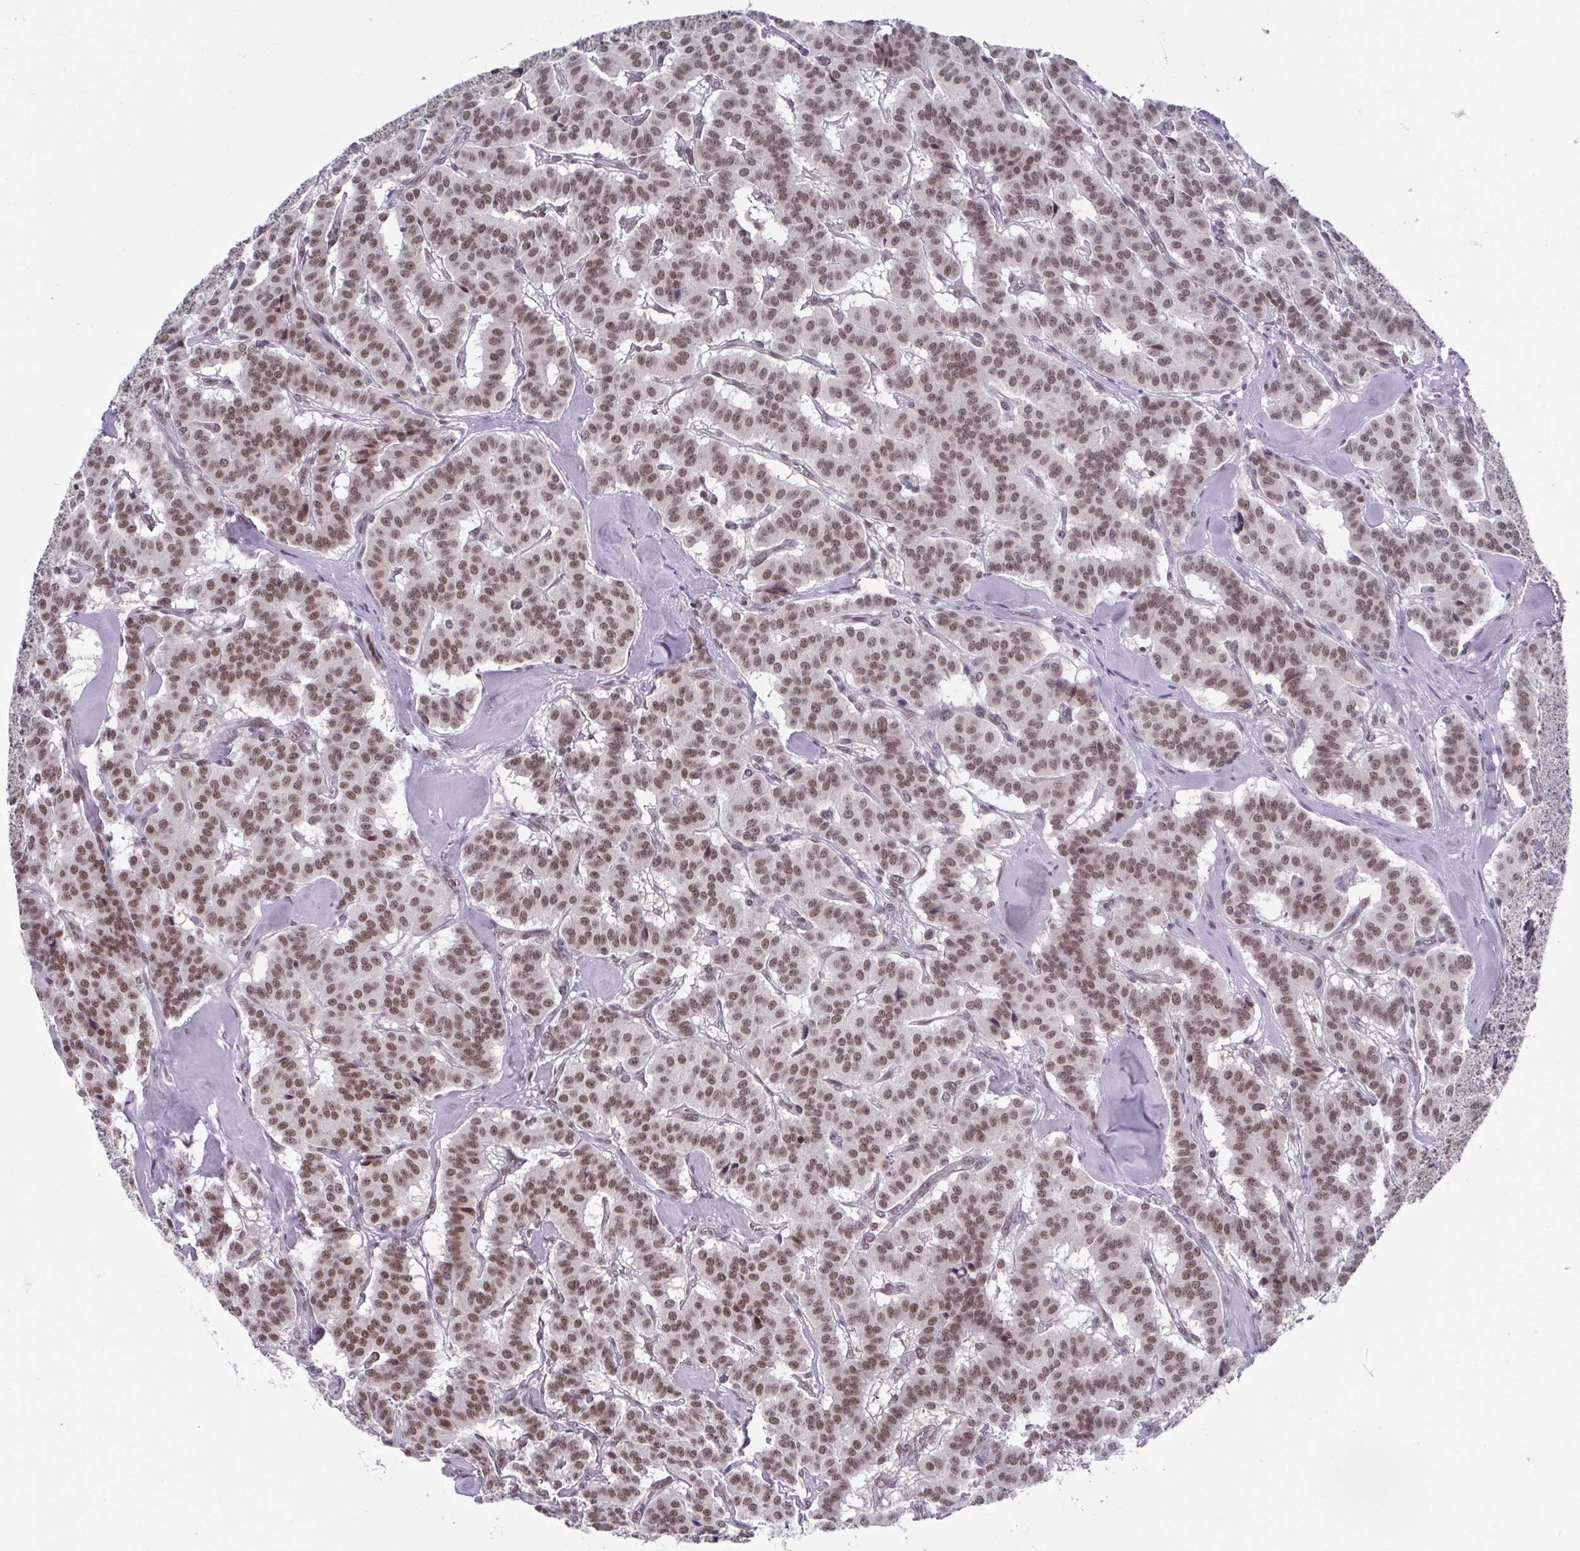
{"staining": {"intensity": "moderate", "quantity": "25%-75%", "location": "nuclear"}, "tissue": "carcinoid", "cell_type": "Tumor cells", "image_type": "cancer", "snomed": [{"axis": "morphology", "description": "Normal tissue, NOS"}, {"axis": "morphology", "description": "Carcinoid, malignant, NOS"}, {"axis": "topography", "description": "Lung"}], "caption": "Immunohistochemistry (IHC) (DAB (3,3'-diaminobenzidine)) staining of carcinoid exhibits moderate nuclear protein positivity in about 25%-75% of tumor cells. The staining was performed using DAB (3,3'-diaminobenzidine), with brown indicating positive protein expression. Nuclei are stained blue with hematoxylin.", "gene": "SLC7A10", "patient": {"sex": "female", "age": 46}}